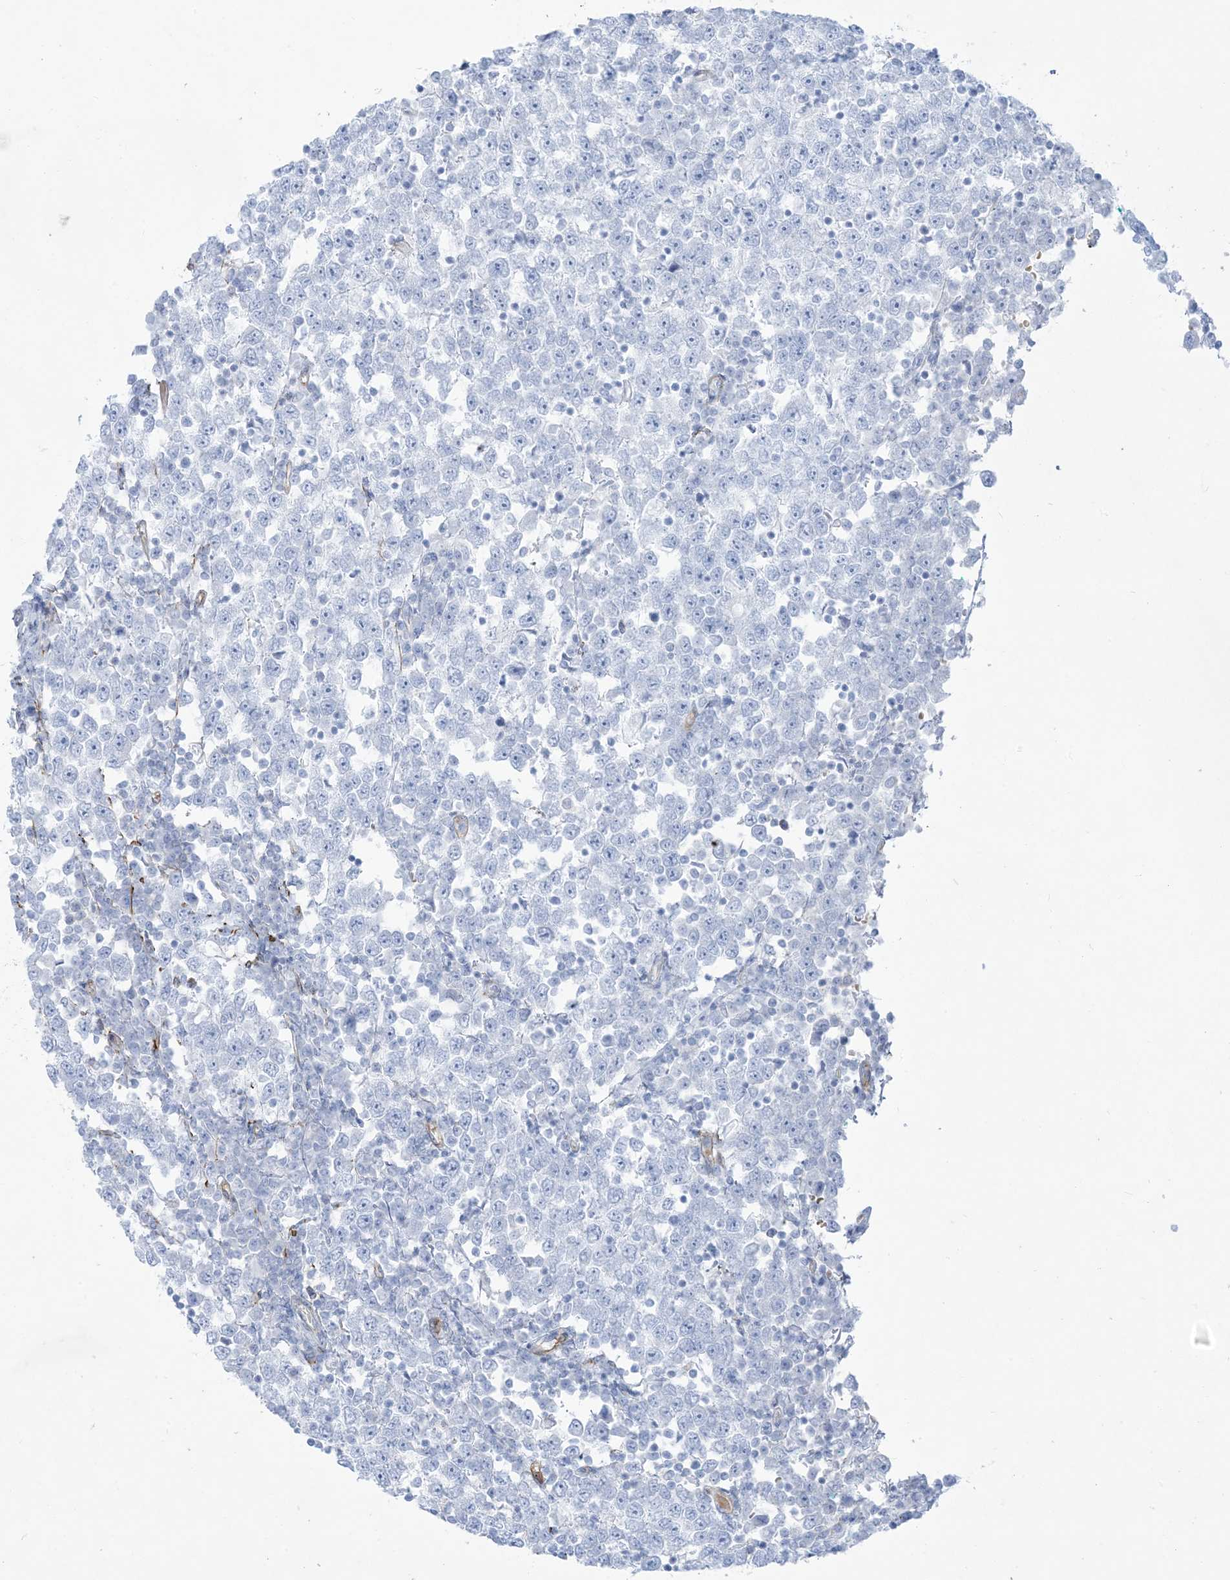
{"staining": {"intensity": "negative", "quantity": "none", "location": "none"}, "tissue": "testis cancer", "cell_type": "Tumor cells", "image_type": "cancer", "snomed": [{"axis": "morphology", "description": "Seminoma, NOS"}, {"axis": "topography", "description": "Testis"}], "caption": "Immunohistochemistry of human testis cancer demonstrates no positivity in tumor cells. (Brightfield microscopy of DAB immunohistochemistry at high magnification).", "gene": "B3GNT7", "patient": {"sex": "male", "age": 65}}